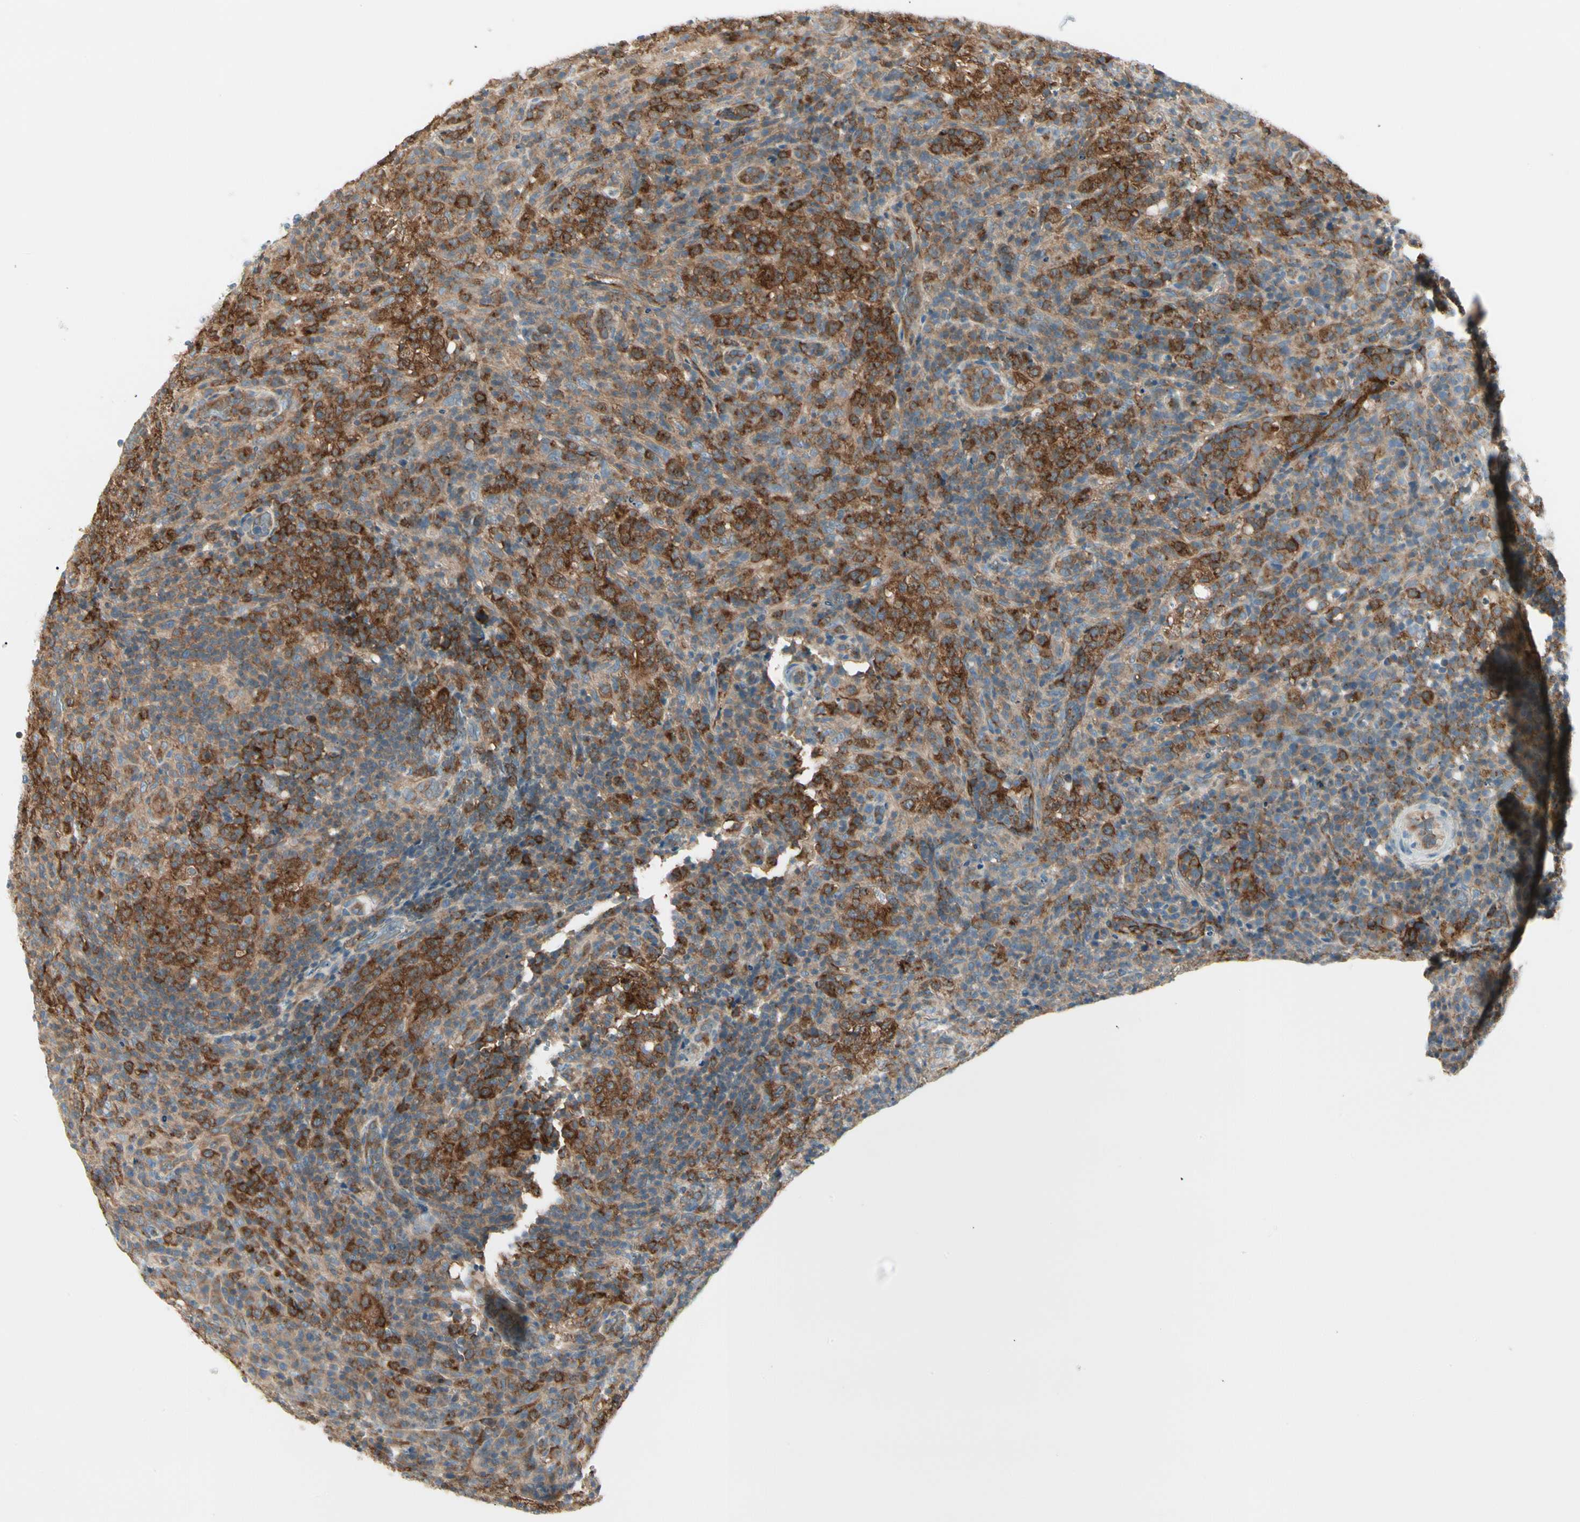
{"staining": {"intensity": "strong", "quantity": "<25%", "location": "cytoplasmic/membranous"}, "tissue": "lymphoma", "cell_type": "Tumor cells", "image_type": "cancer", "snomed": [{"axis": "morphology", "description": "Malignant lymphoma, non-Hodgkin's type, High grade"}, {"axis": "topography", "description": "Lymph node"}], "caption": "Human lymphoma stained for a protein (brown) shows strong cytoplasmic/membranous positive positivity in about <25% of tumor cells.", "gene": "AGFG1", "patient": {"sex": "female", "age": 76}}